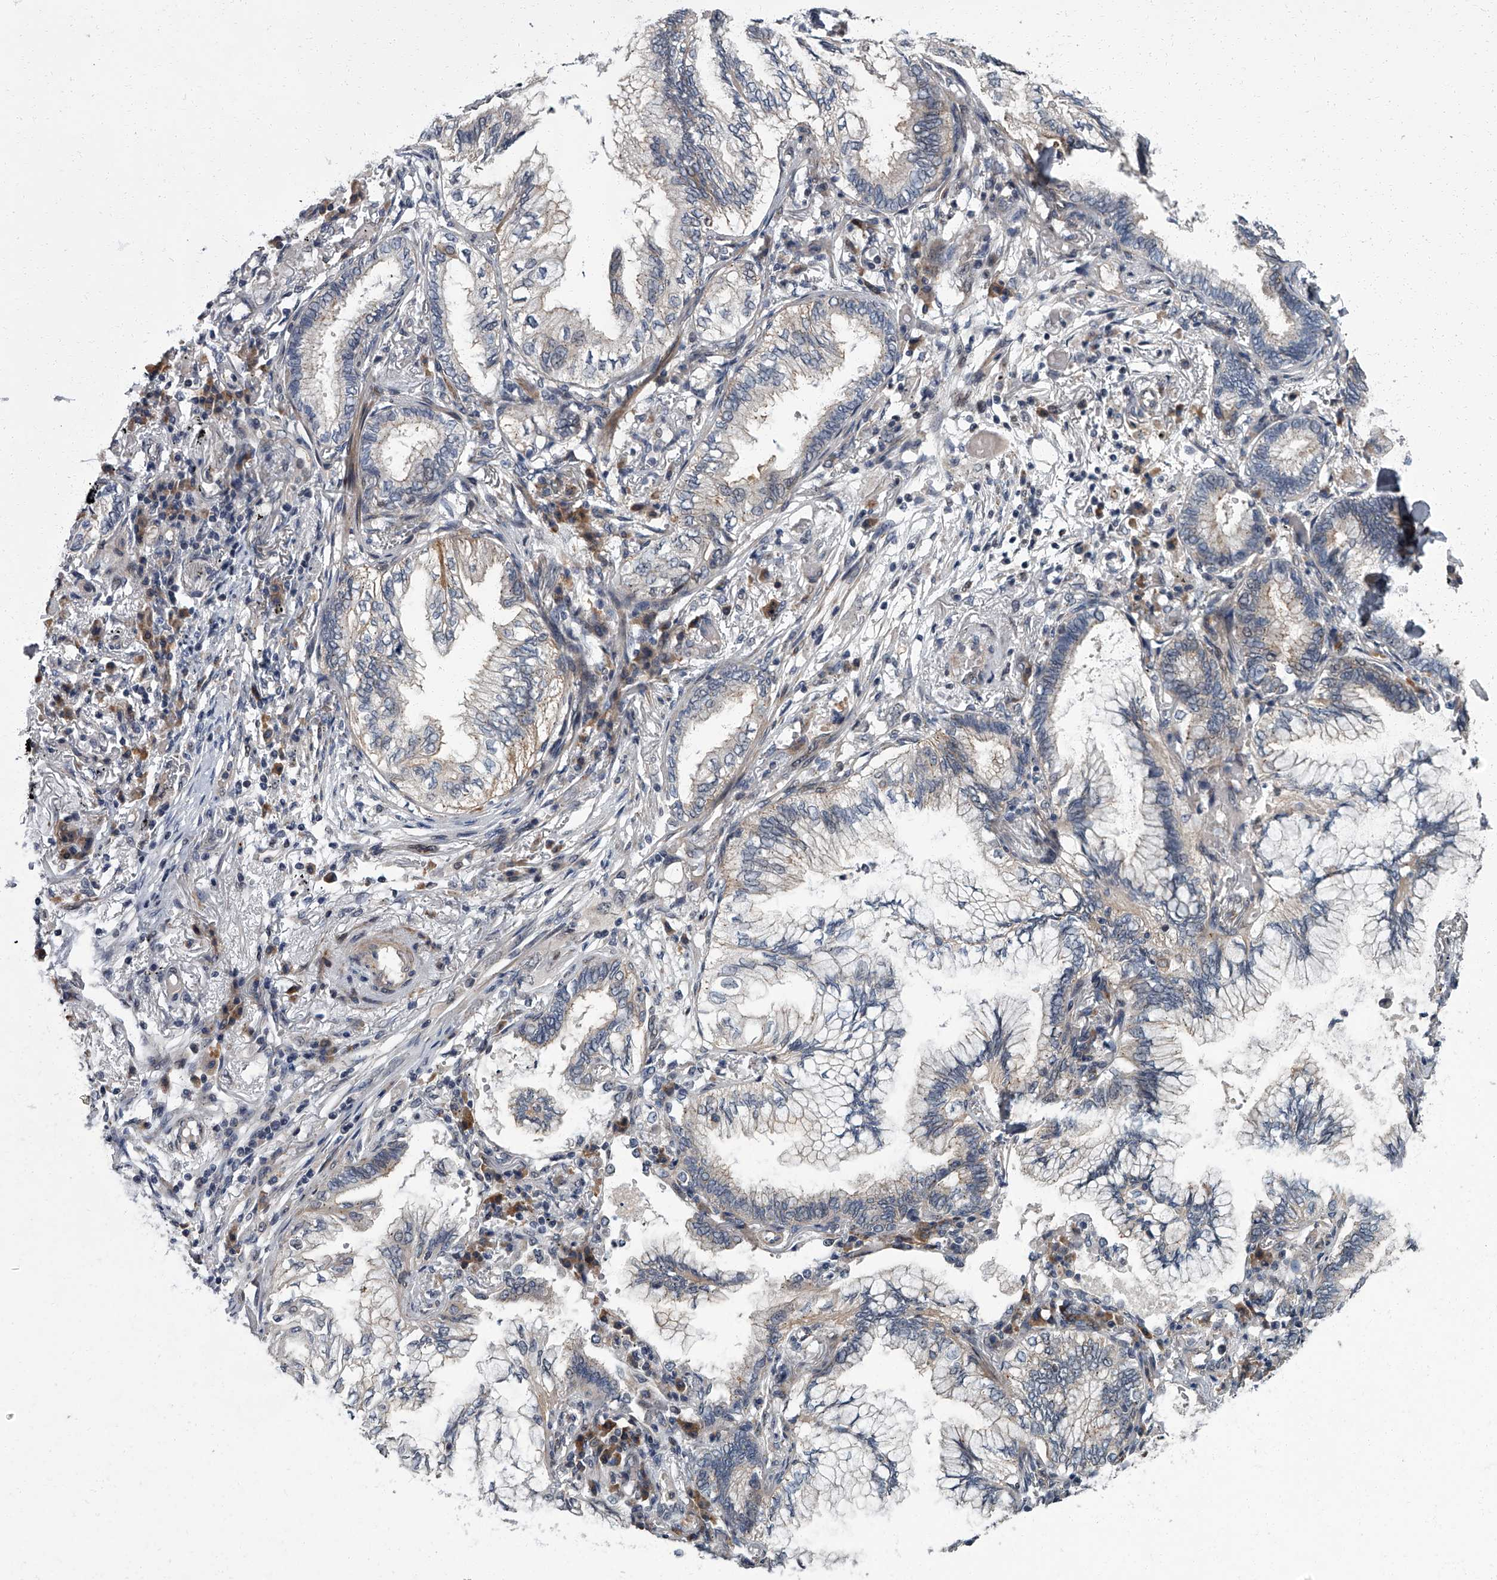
{"staining": {"intensity": "negative", "quantity": "none", "location": "none"}, "tissue": "lung cancer", "cell_type": "Tumor cells", "image_type": "cancer", "snomed": [{"axis": "morphology", "description": "Adenocarcinoma, NOS"}, {"axis": "topography", "description": "Lung"}], "caption": "High magnification brightfield microscopy of lung cancer (adenocarcinoma) stained with DAB (brown) and counterstained with hematoxylin (blue): tumor cells show no significant expression.", "gene": "ZNF274", "patient": {"sex": "female", "age": 70}}